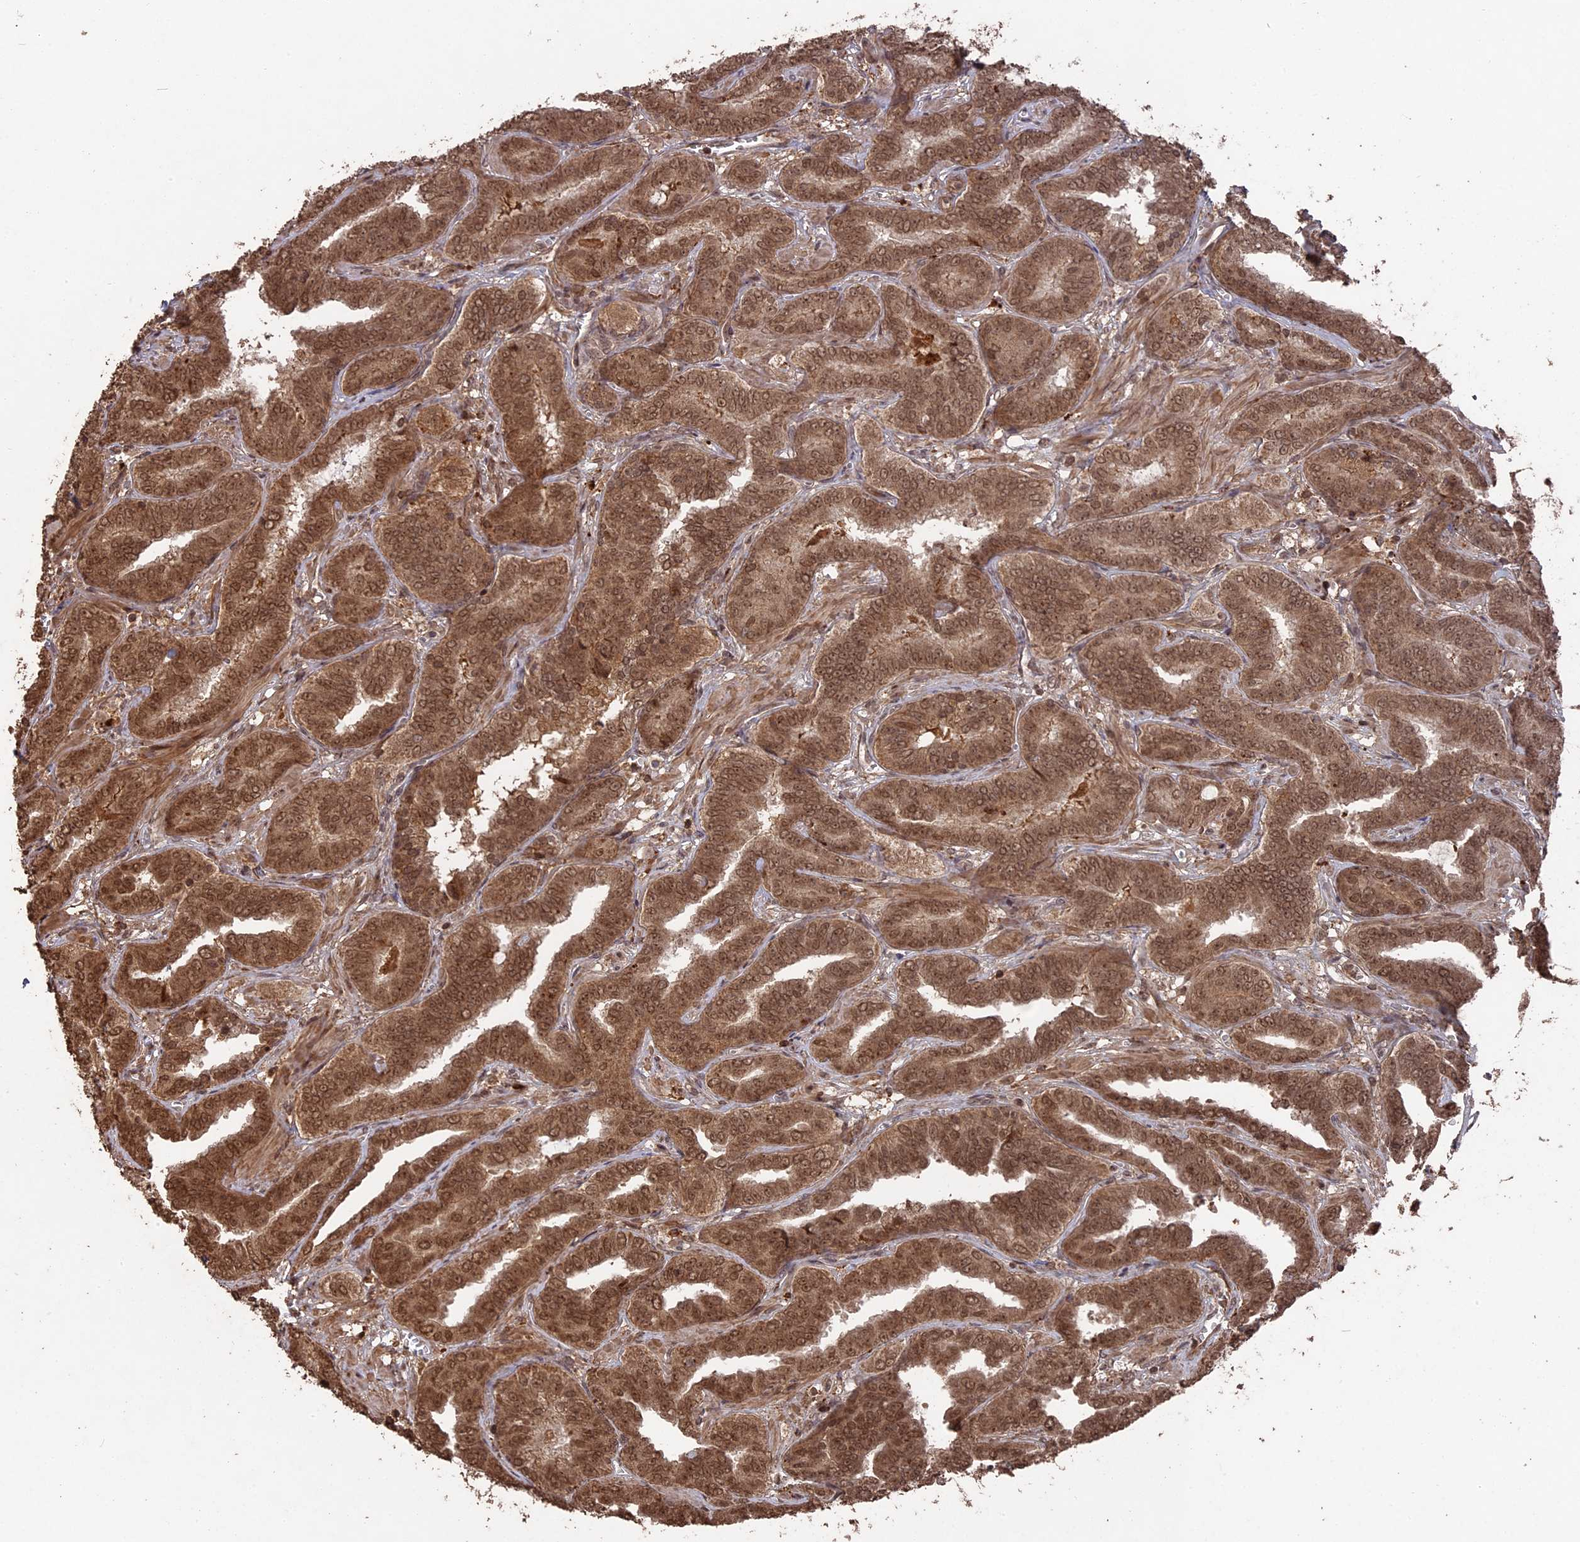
{"staining": {"intensity": "moderate", "quantity": ">75%", "location": "cytoplasmic/membranous,nuclear"}, "tissue": "prostate cancer", "cell_type": "Tumor cells", "image_type": "cancer", "snomed": [{"axis": "morphology", "description": "Adenocarcinoma, High grade"}, {"axis": "topography", "description": "Prostate"}], "caption": "A photomicrograph of high-grade adenocarcinoma (prostate) stained for a protein demonstrates moderate cytoplasmic/membranous and nuclear brown staining in tumor cells. (Brightfield microscopy of DAB IHC at high magnification).", "gene": "TELO2", "patient": {"sex": "male", "age": 67}}